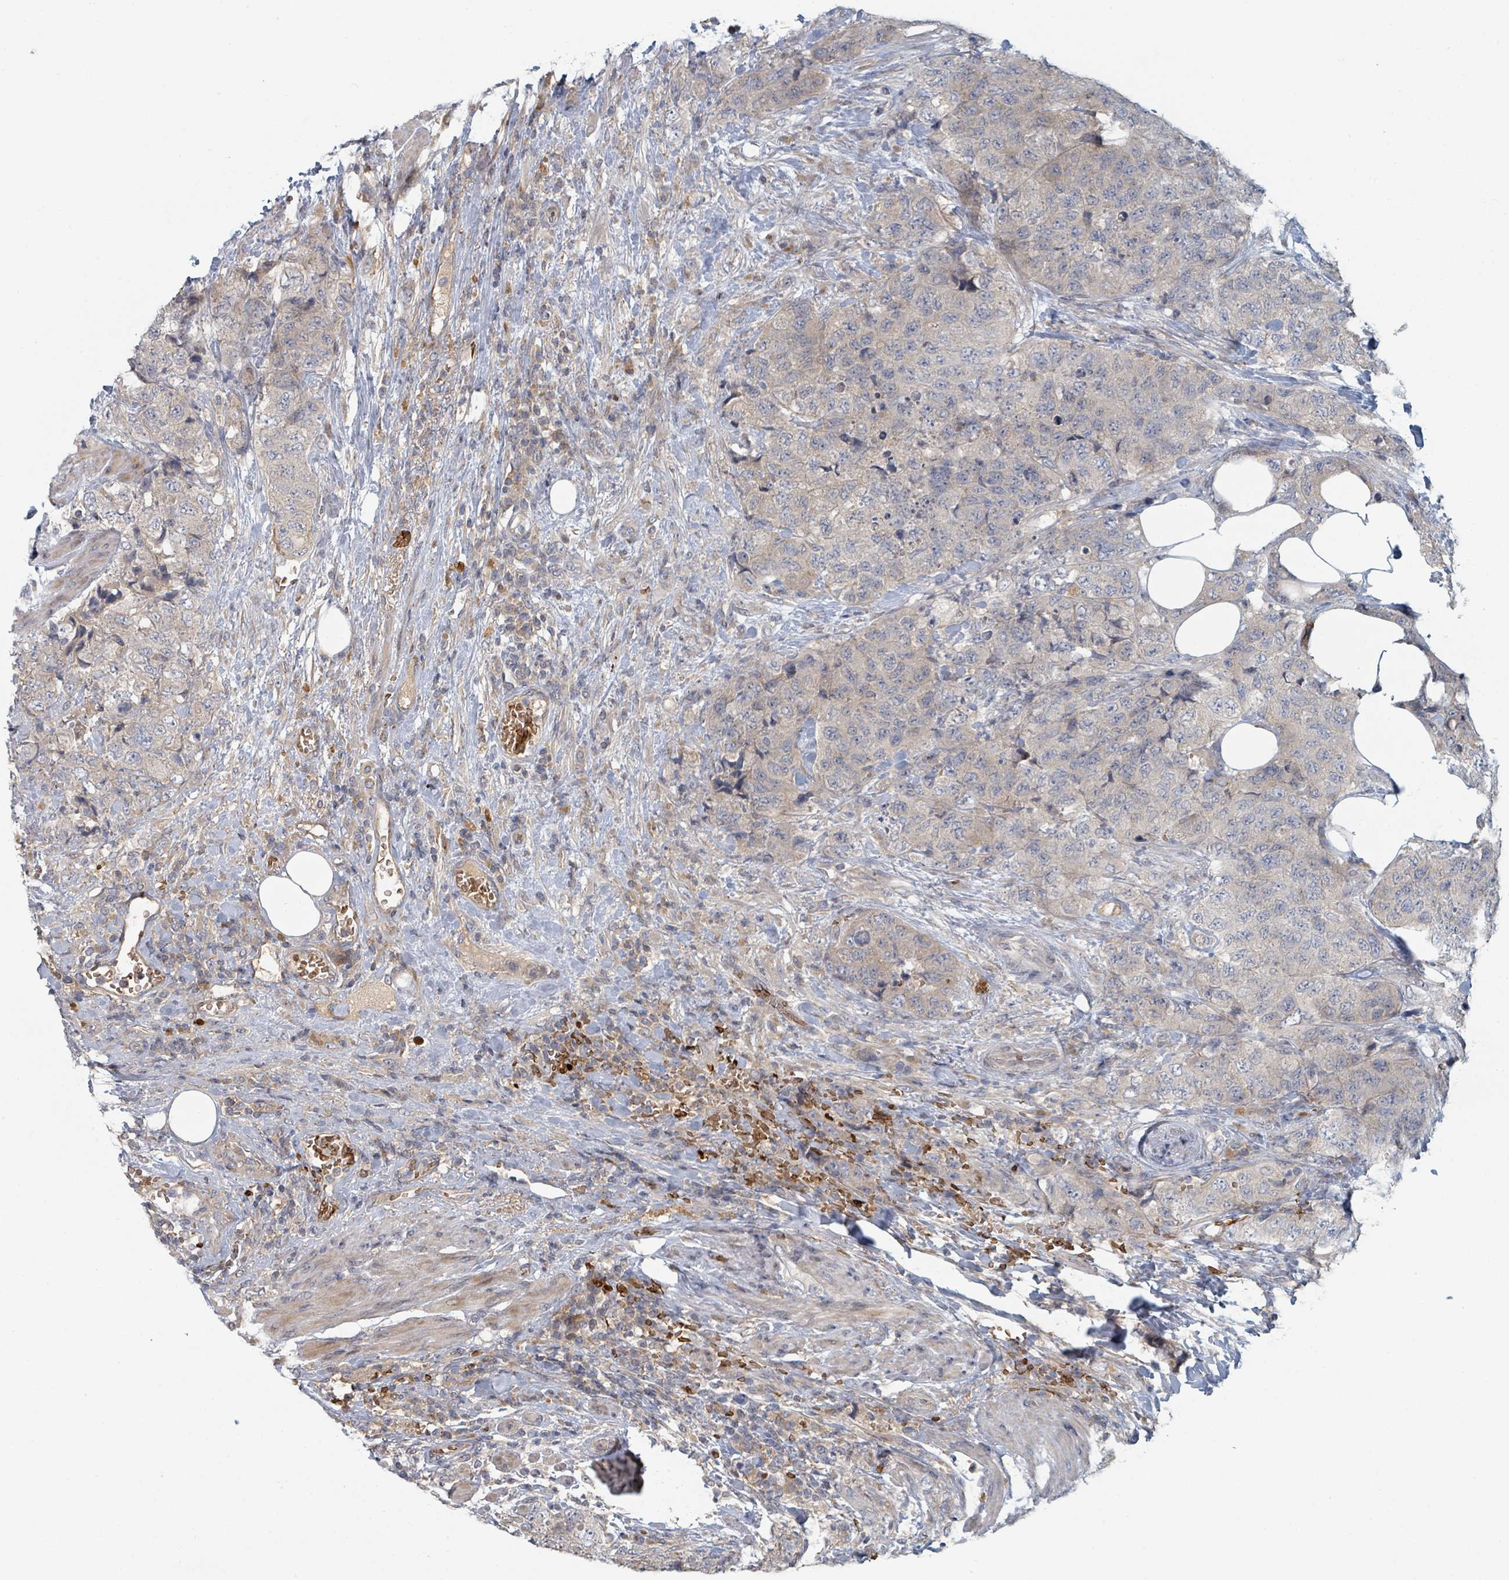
{"staining": {"intensity": "negative", "quantity": "none", "location": "none"}, "tissue": "urothelial cancer", "cell_type": "Tumor cells", "image_type": "cancer", "snomed": [{"axis": "morphology", "description": "Urothelial carcinoma, High grade"}, {"axis": "topography", "description": "Urinary bladder"}], "caption": "IHC of human high-grade urothelial carcinoma reveals no positivity in tumor cells. Brightfield microscopy of immunohistochemistry stained with DAB (brown) and hematoxylin (blue), captured at high magnification.", "gene": "TRPC4AP", "patient": {"sex": "female", "age": 78}}